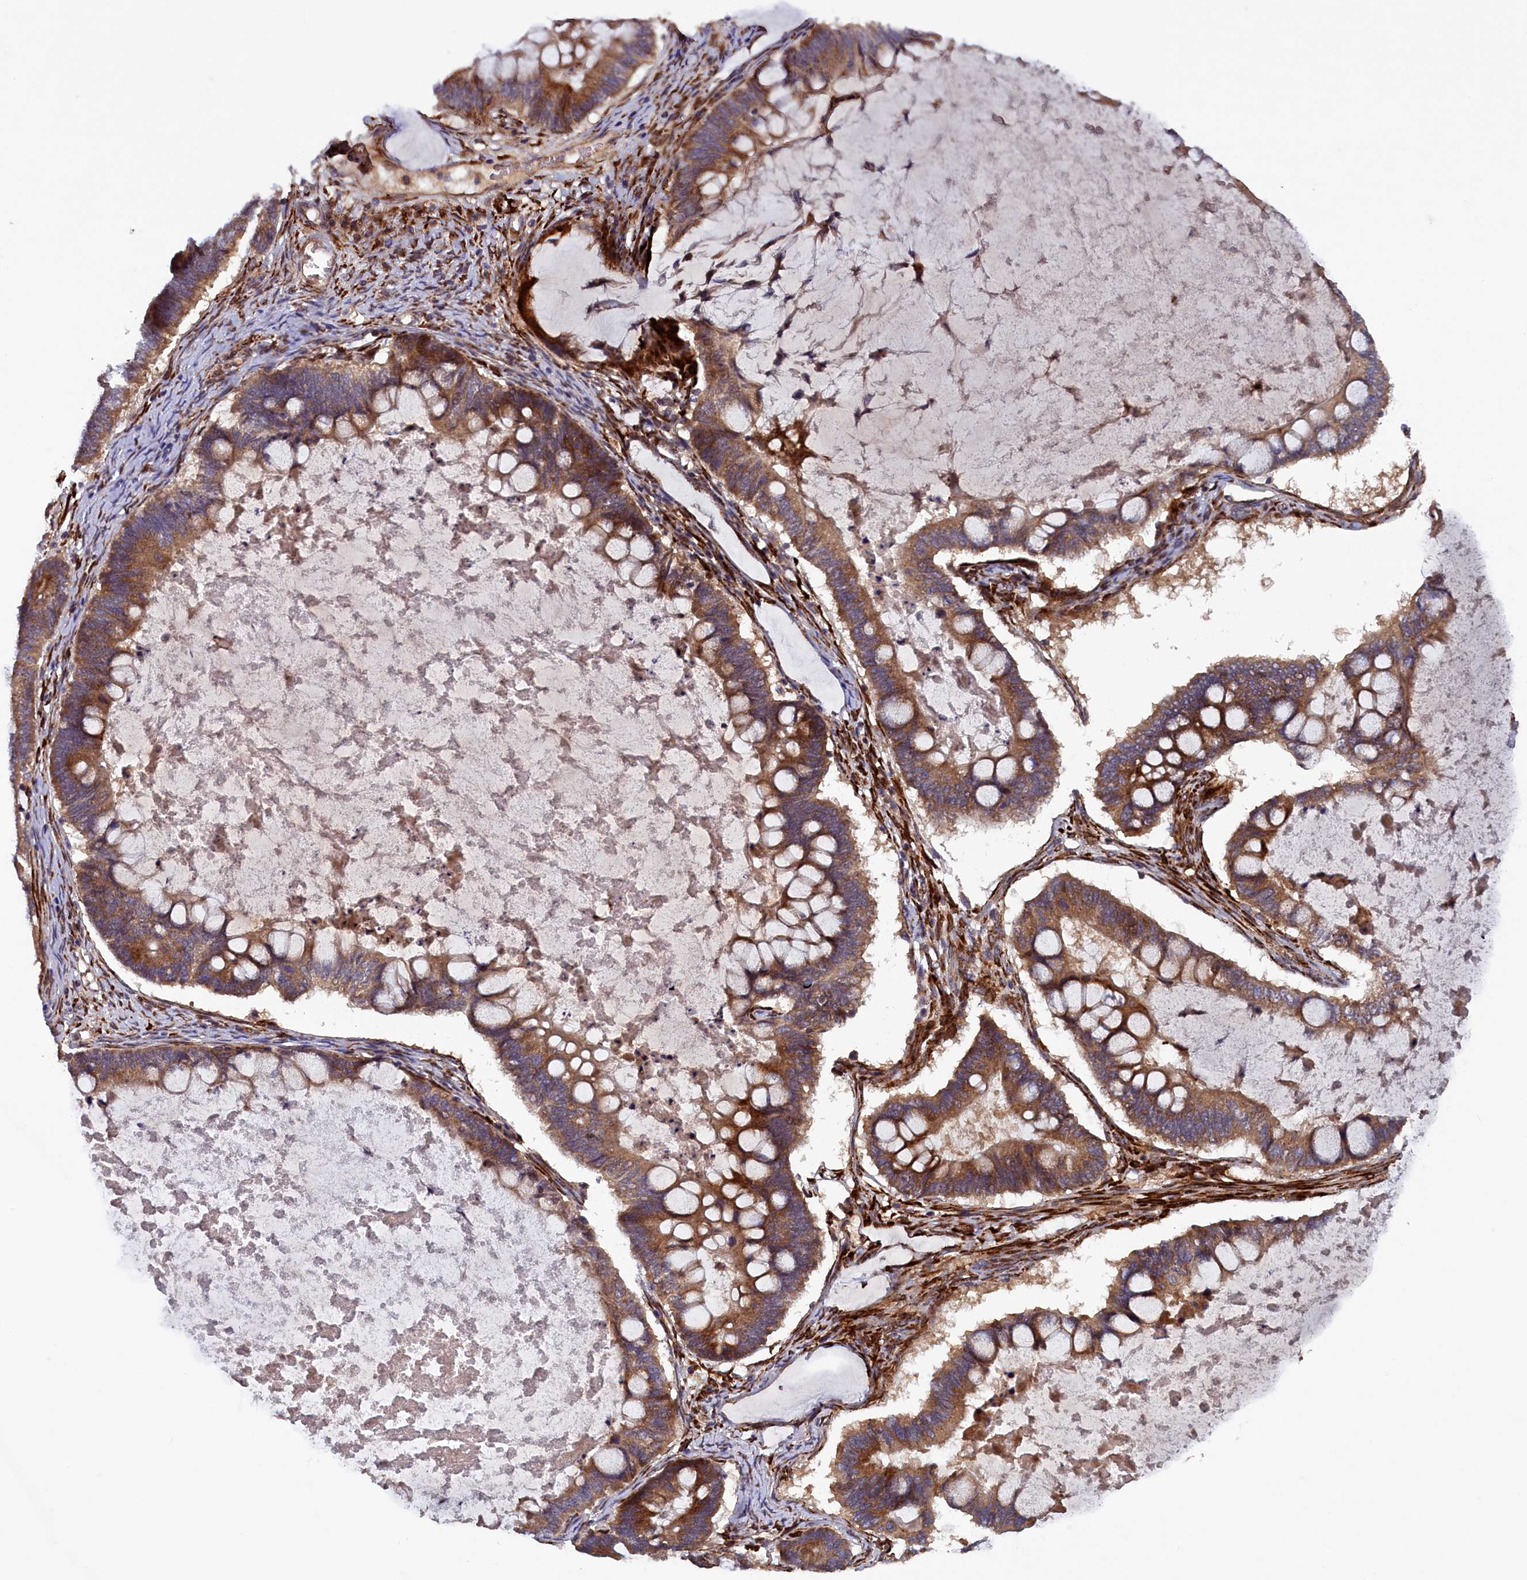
{"staining": {"intensity": "moderate", "quantity": ">75%", "location": "cytoplasmic/membranous"}, "tissue": "ovarian cancer", "cell_type": "Tumor cells", "image_type": "cancer", "snomed": [{"axis": "morphology", "description": "Cystadenocarcinoma, mucinous, NOS"}, {"axis": "topography", "description": "Ovary"}], "caption": "Ovarian cancer was stained to show a protein in brown. There is medium levels of moderate cytoplasmic/membranous staining in about >75% of tumor cells. The protein of interest is stained brown, and the nuclei are stained in blue (DAB IHC with brightfield microscopy, high magnification).", "gene": "ARRDC4", "patient": {"sex": "female", "age": 61}}